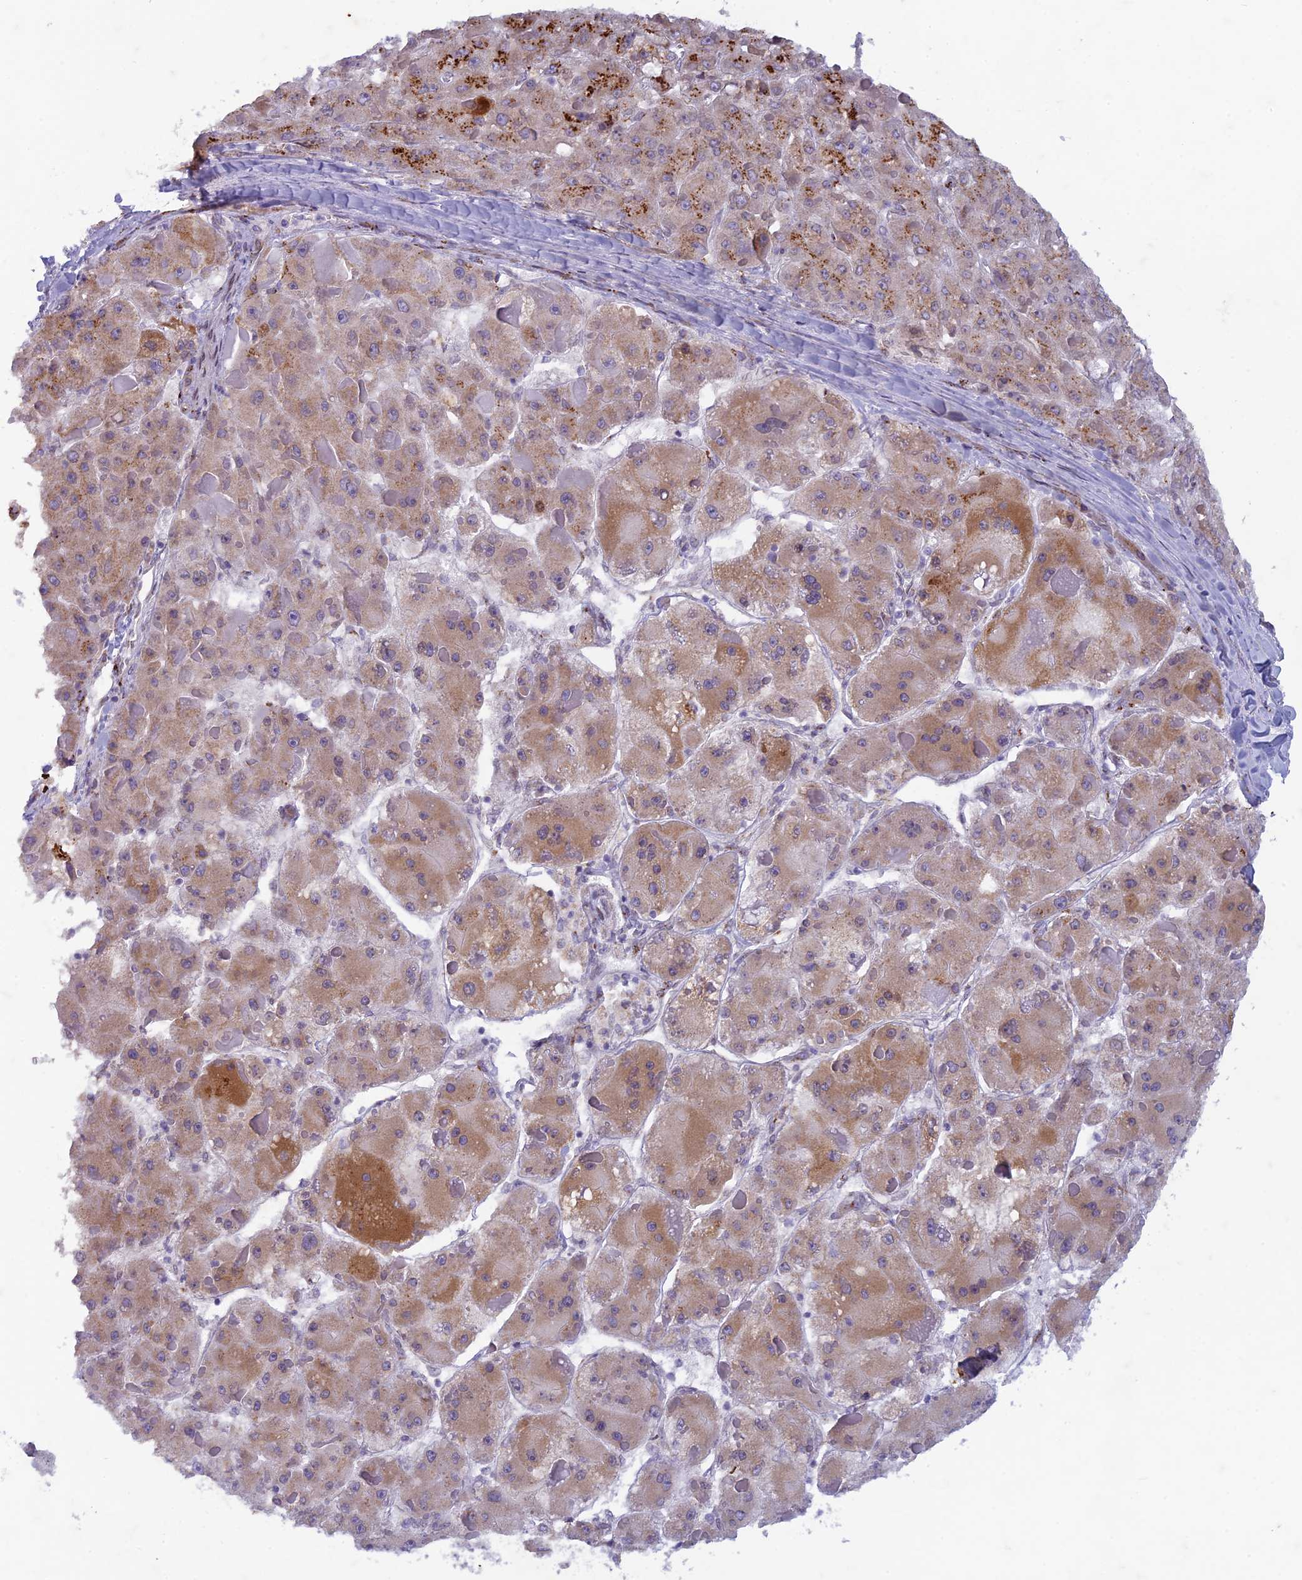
{"staining": {"intensity": "strong", "quantity": "25%-75%", "location": "cytoplasmic/membranous"}, "tissue": "liver cancer", "cell_type": "Tumor cells", "image_type": "cancer", "snomed": [{"axis": "morphology", "description": "Carcinoma, Hepatocellular, NOS"}, {"axis": "topography", "description": "Liver"}], "caption": "Immunohistochemistry (IHC) of human liver cancer exhibits high levels of strong cytoplasmic/membranous expression in about 25%-75% of tumor cells. The staining was performed using DAB (3,3'-diaminobenzidine), with brown indicating positive protein expression. Nuclei are stained blue with hematoxylin.", "gene": "FAM3C", "patient": {"sex": "female", "age": 73}}